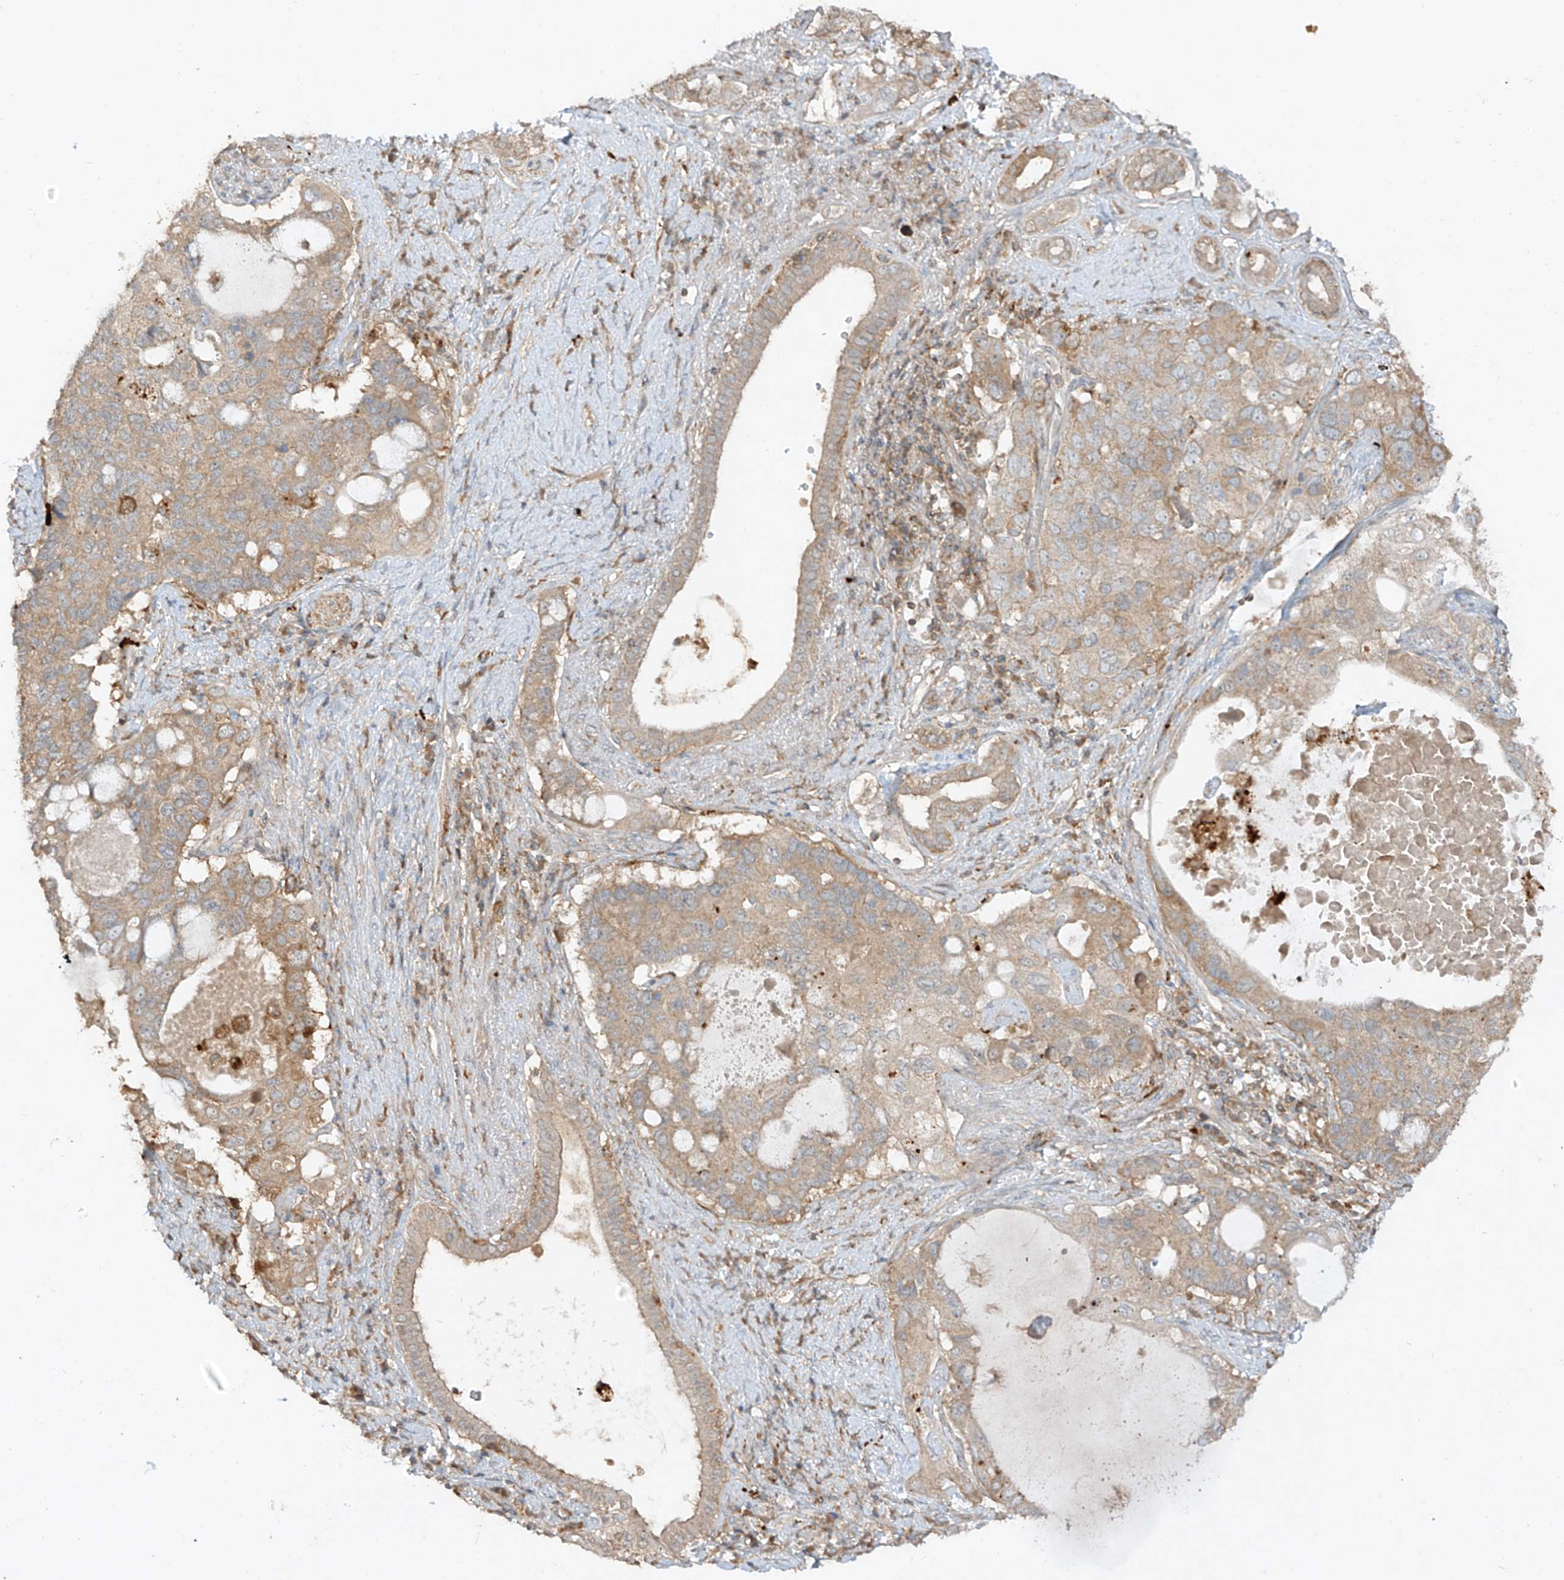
{"staining": {"intensity": "moderate", "quantity": "25%-75%", "location": "cytoplasmic/membranous"}, "tissue": "pancreatic cancer", "cell_type": "Tumor cells", "image_type": "cancer", "snomed": [{"axis": "morphology", "description": "Adenocarcinoma, NOS"}, {"axis": "topography", "description": "Pancreas"}], "caption": "The photomicrograph exhibits a brown stain indicating the presence of a protein in the cytoplasmic/membranous of tumor cells in pancreatic adenocarcinoma. (IHC, brightfield microscopy, high magnification).", "gene": "LDAH", "patient": {"sex": "female", "age": 56}}